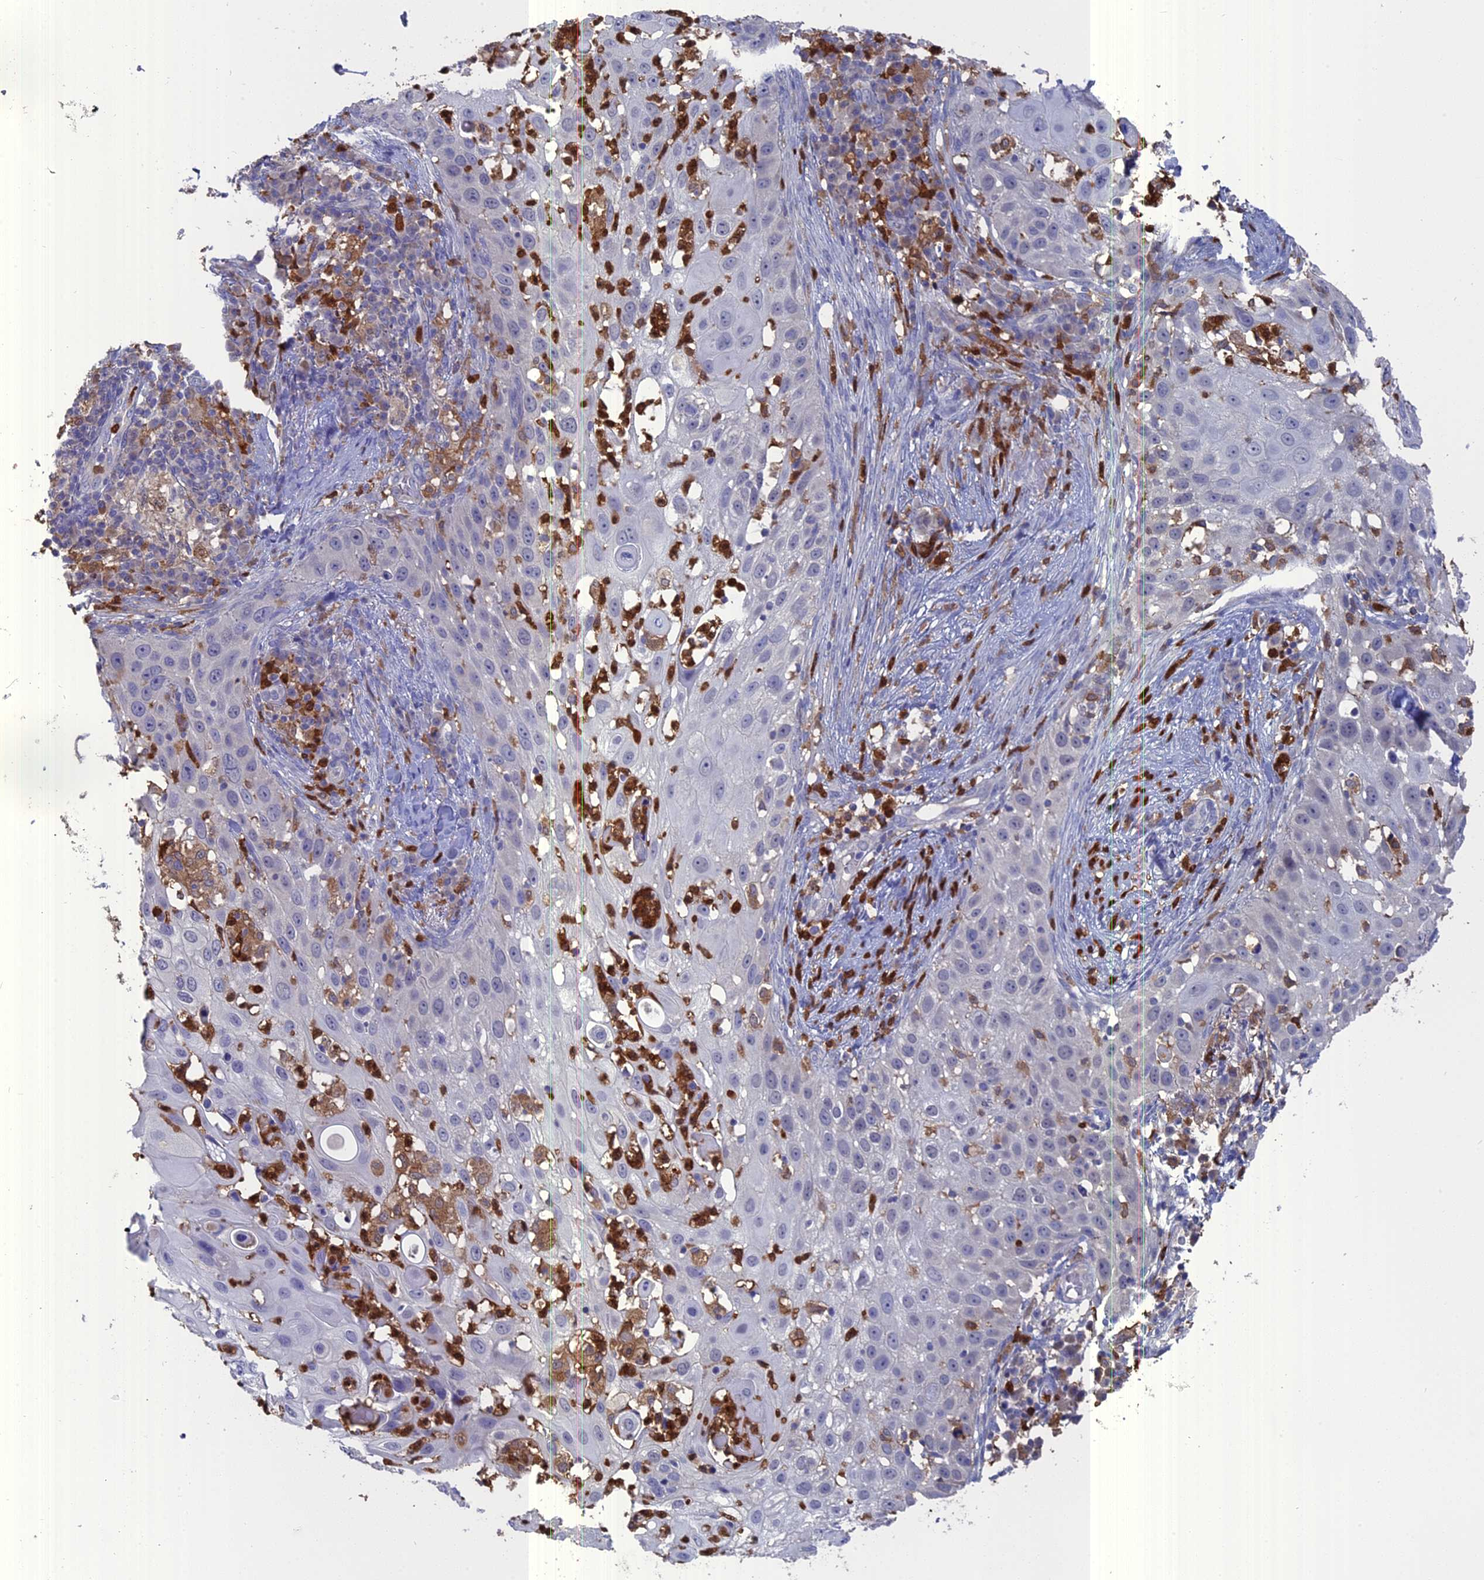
{"staining": {"intensity": "negative", "quantity": "none", "location": "none"}, "tissue": "skin cancer", "cell_type": "Tumor cells", "image_type": "cancer", "snomed": [{"axis": "morphology", "description": "Squamous cell carcinoma, NOS"}, {"axis": "topography", "description": "Skin"}], "caption": "Immunohistochemistry (IHC) micrograph of neoplastic tissue: squamous cell carcinoma (skin) stained with DAB (3,3'-diaminobenzidine) reveals no significant protein staining in tumor cells.", "gene": "NCF4", "patient": {"sex": "female", "age": 44}}